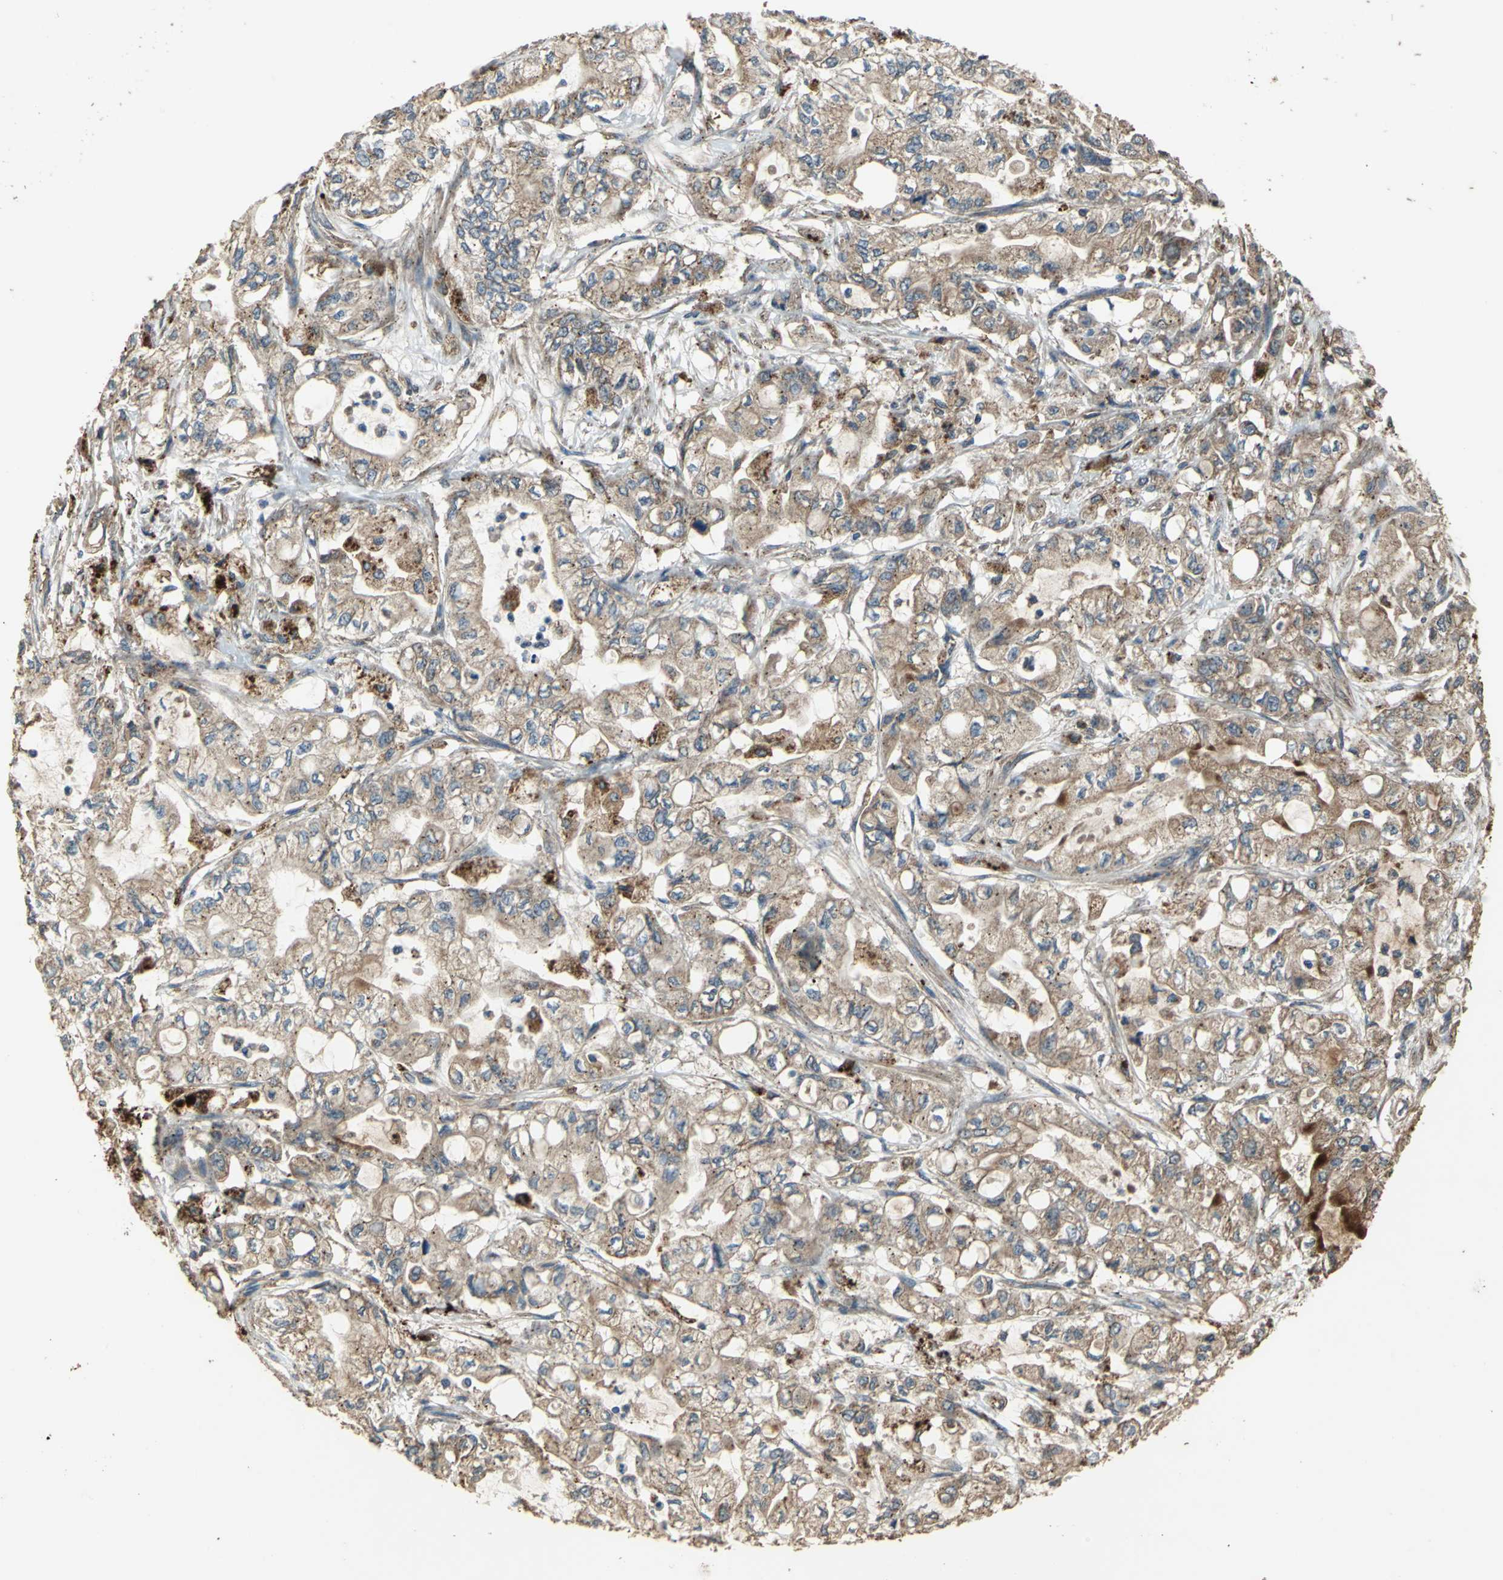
{"staining": {"intensity": "moderate", "quantity": ">75%", "location": "cytoplasmic/membranous"}, "tissue": "pancreatic cancer", "cell_type": "Tumor cells", "image_type": "cancer", "snomed": [{"axis": "morphology", "description": "Adenocarcinoma, NOS"}, {"axis": "topography", "description": "Pancreas"}], "caption": "Pancreatic adenocarcinoma tissue exhibits moderate cytoplasmic/membranous staining in approximately >75% of tumor cells, visualized by immunohistochemistry.", "gene": "POLRMT", "patient": {"sex": "male", "age": 79}}